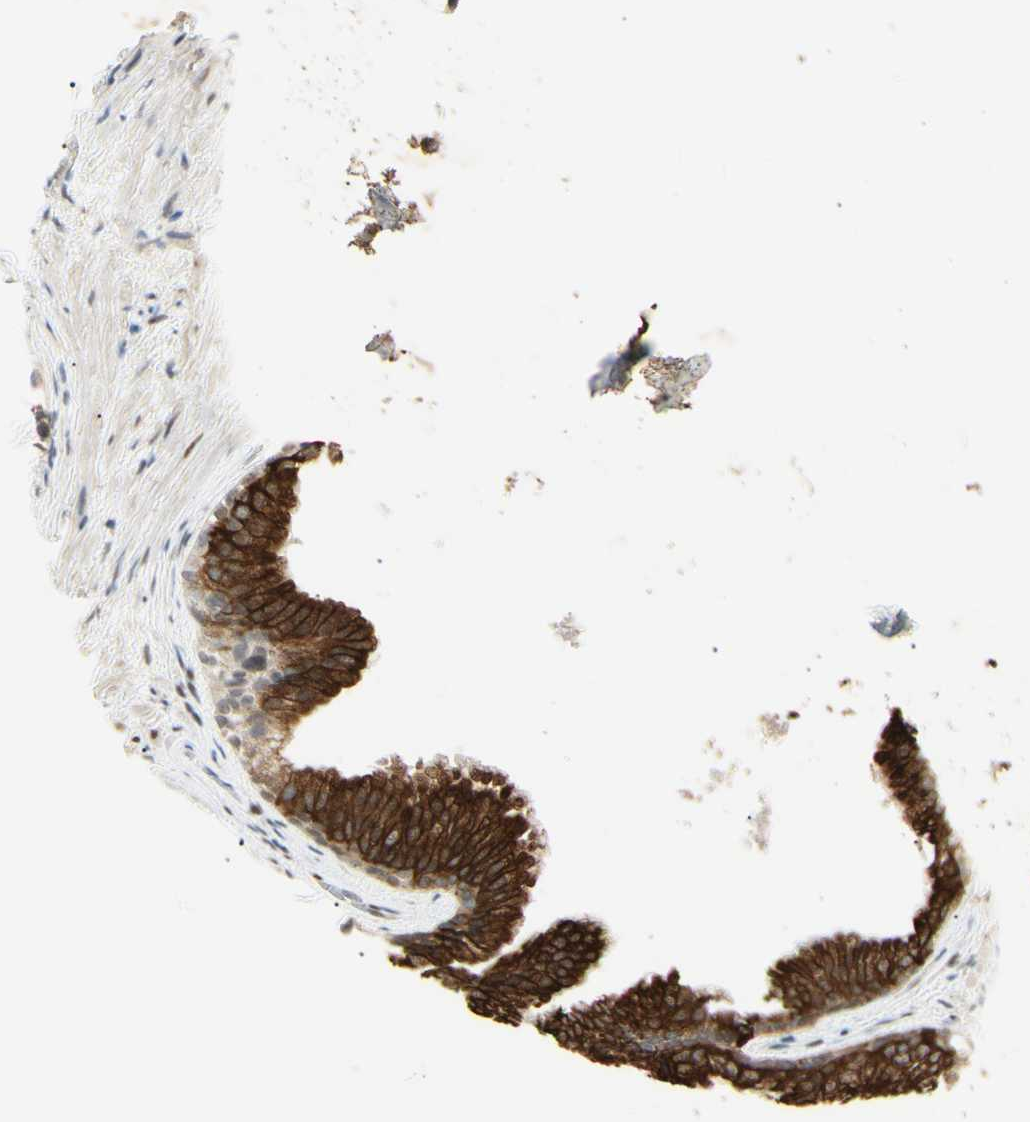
{"staining": {"intensity": "strong", "quantity": ">75%", "location": "cytoplasmic/membranous"}, "tissue": "prostate", "cell_type": "Glandular cells", "image_type": "normal", "snomed": [{"axis": "morphology", "description": "Normal tissue, NOS"}, {"axis": "topography", "description": "Prostate"}], "caption": "Prostate stained for a protein (brown) exhibits strong cytoplasmic/membranous positive staining in about >75% of glandular cells.", "gene": "ATXN1", "patient": {"sex": "male", "age": 76}}